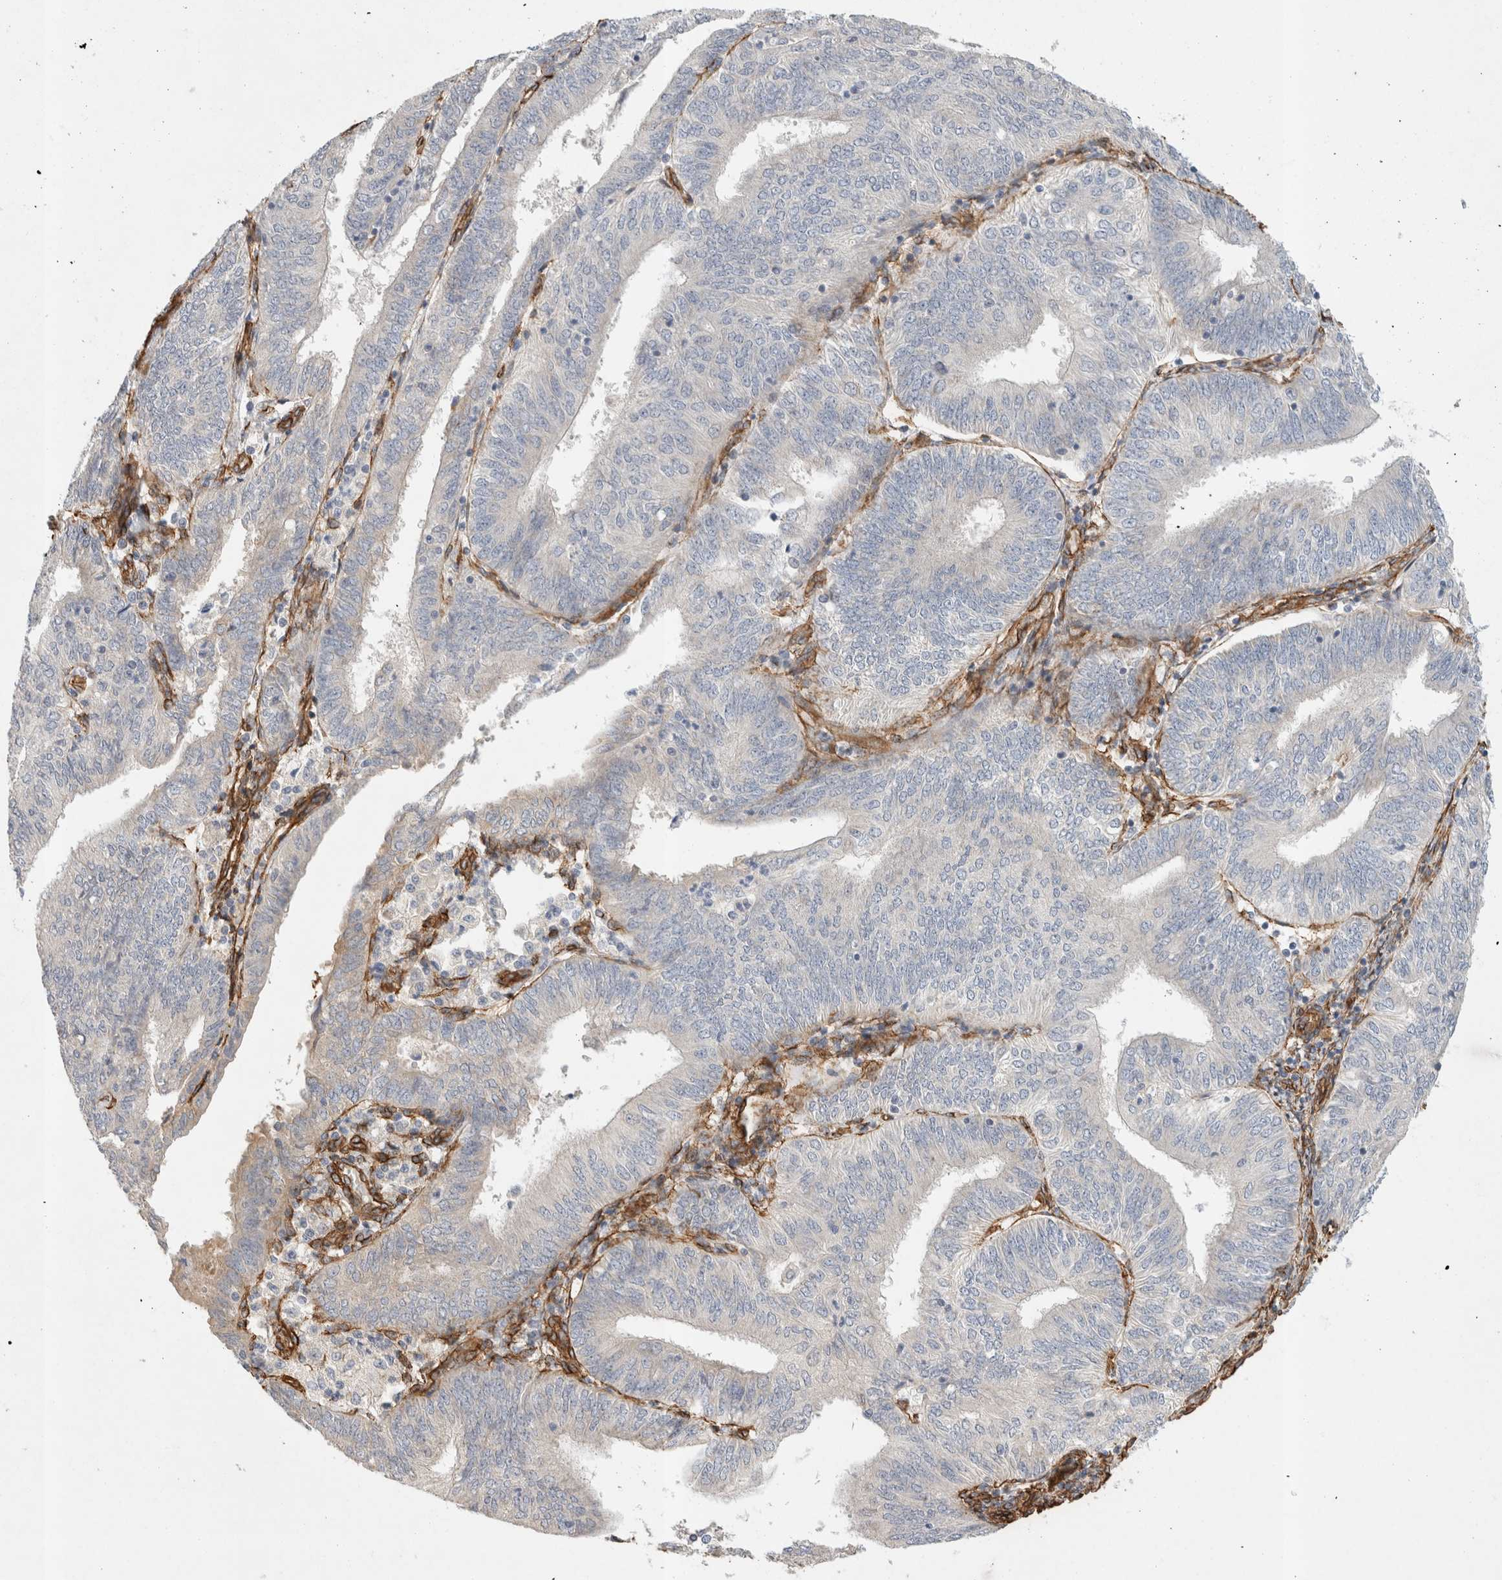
{"staining": {"intensity": "negative", "quantity": "none", "location": "none"}, "tissue": "endometrial cancer", "cell_type": "Tumor cells", "image_type": "cancer", "snomed": [{"axis": "morphology", "description": "Adenocarcinoma, NOS"}, {"axis": "topography", "description": "Endometrium"}], "caption": "Endometrial cancer (adenocarcinoma) was stained to show a protein in brown. There is no significant positivity in tumor cells. (Stains: DAB (3,3'-diaminobenzidine) immunohistochemistry (IHC) with hematoxylin counter stain, Microscopy: brightfield microscopy at high magnification).", "gene": "JMJD4", "patient": {"sex": "female", "age": 58}}